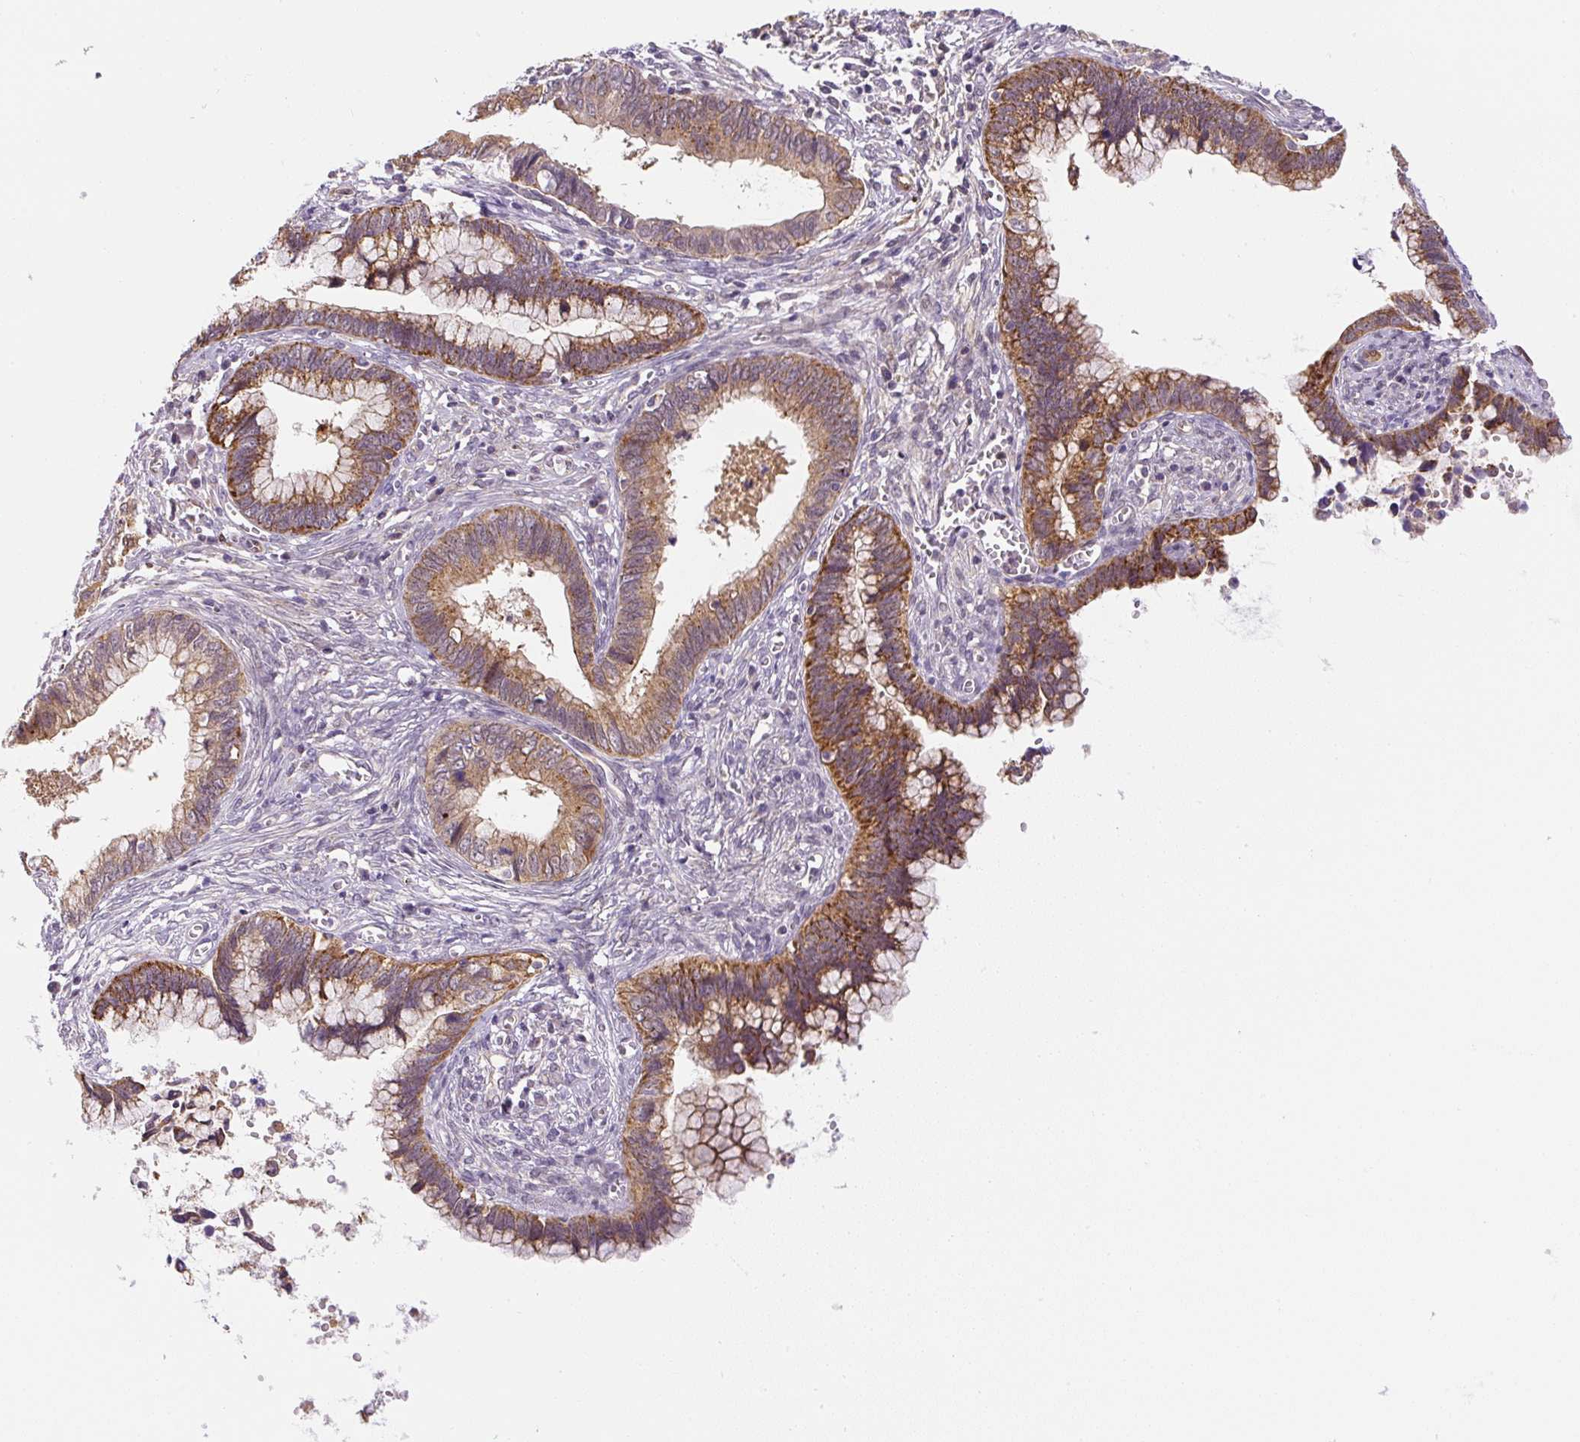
{"staining": {"intensity": "strong", "quantity": ">75%", "location": "cytoplasmic/membranous"}, "tissue": "cervical cancer", "cell_type": "Tumor cells", "image_type": "cancer", "snomed": [{"axis": "morphology", "description": "Adenocarcinoma, NOS"}, {"axis": "topography", "description": "Cervix"}], "caption": "Cervical cancer (adenocarcinoma) stained for a protein (brown) demonstrates strong cytoplasmic/membranous positive staining in about >75% of tumor cells.", "gene": "PLA2G4A", "patient": {"sex": "female", "age": 44}}